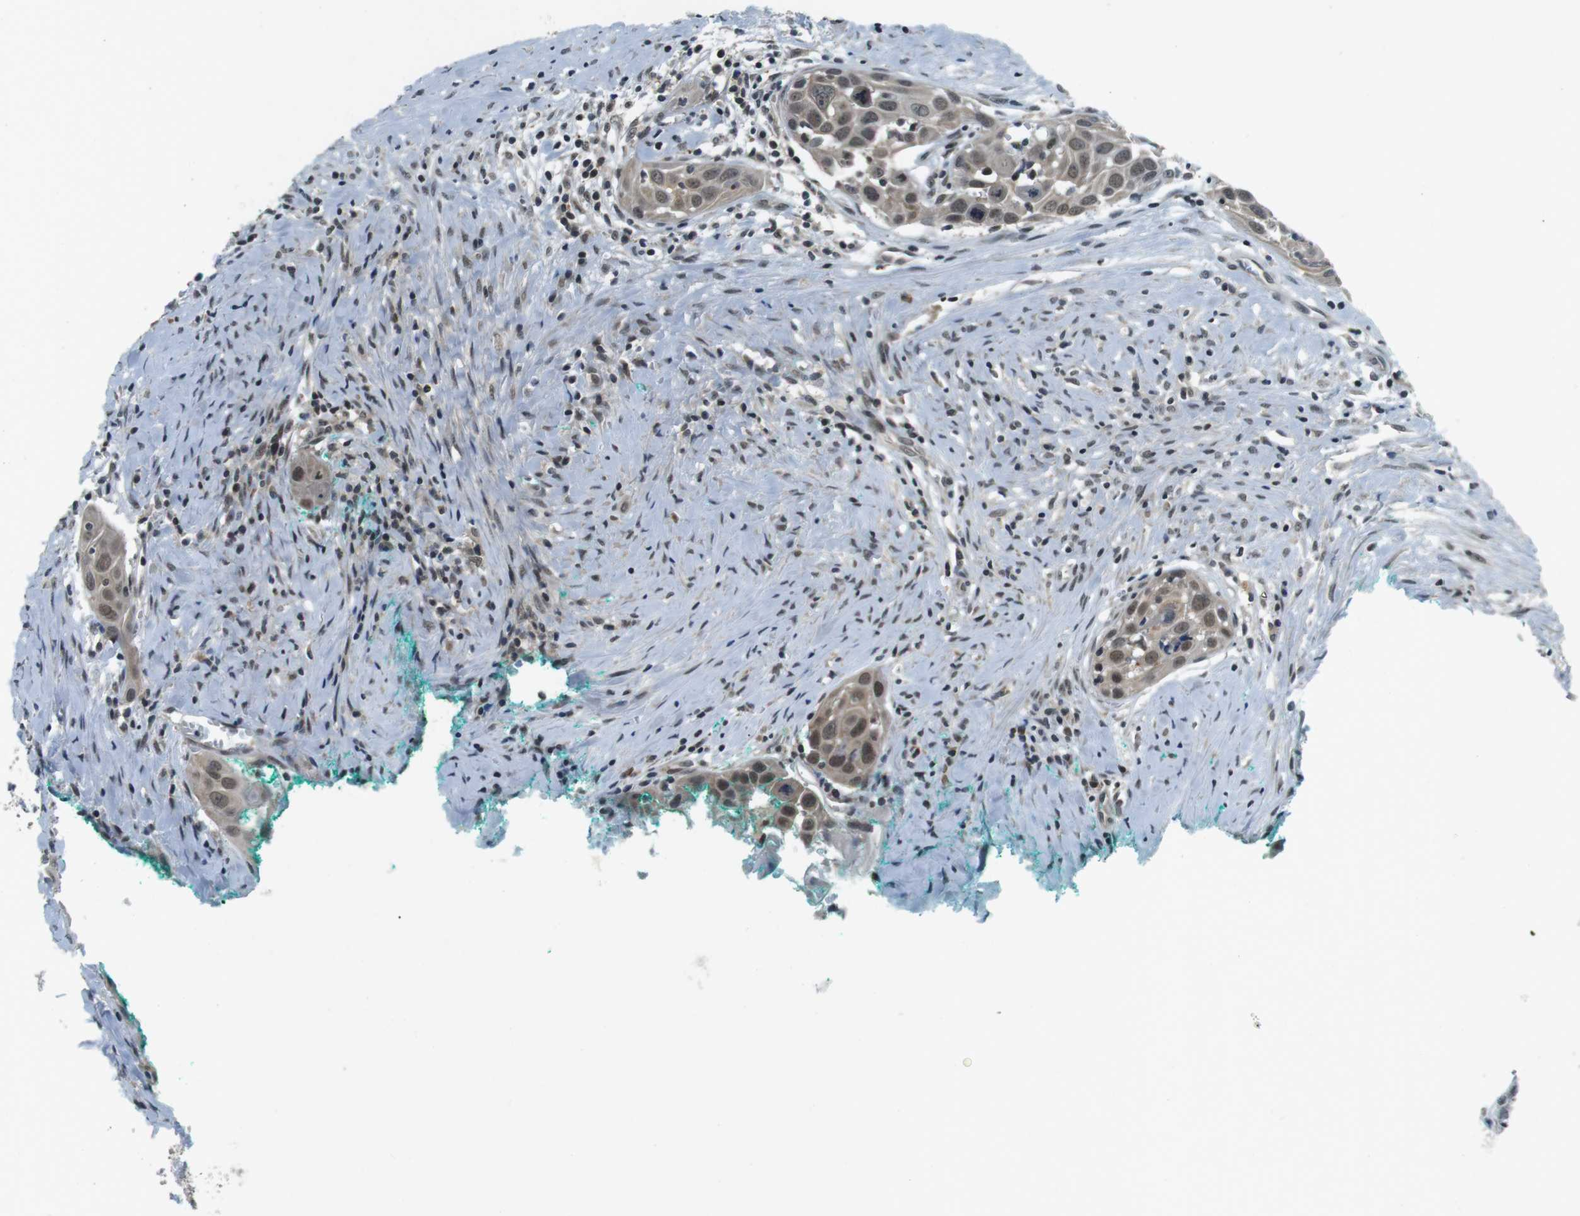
{"staining": {"intensity": "weak", "quantity": ">75%", "location": "cytoplasmic/membranous,nuclear"}, "tissue": "head and neck cancer", "cell_type": "Tumor cells", "image_type": "cancer", "snomed": [{"axis": "morphology", "description": "Squamous cell carcinoma, NOS"}, {"axis": "topography", "description": "Oral tissue"}, {"axis": "topography", "description": "Head-Neck"}], "caption": "An immunohistochemistry photomicrograph of tumor tissue is shown. Protein staining in brown shows weak cytoplasmic/membranous and nuclear positivity in squamous cell carcinoma (head and neck) within tumor cells.", "gene": "BRD4", "patient": {"sex": "female", "age": 50}}